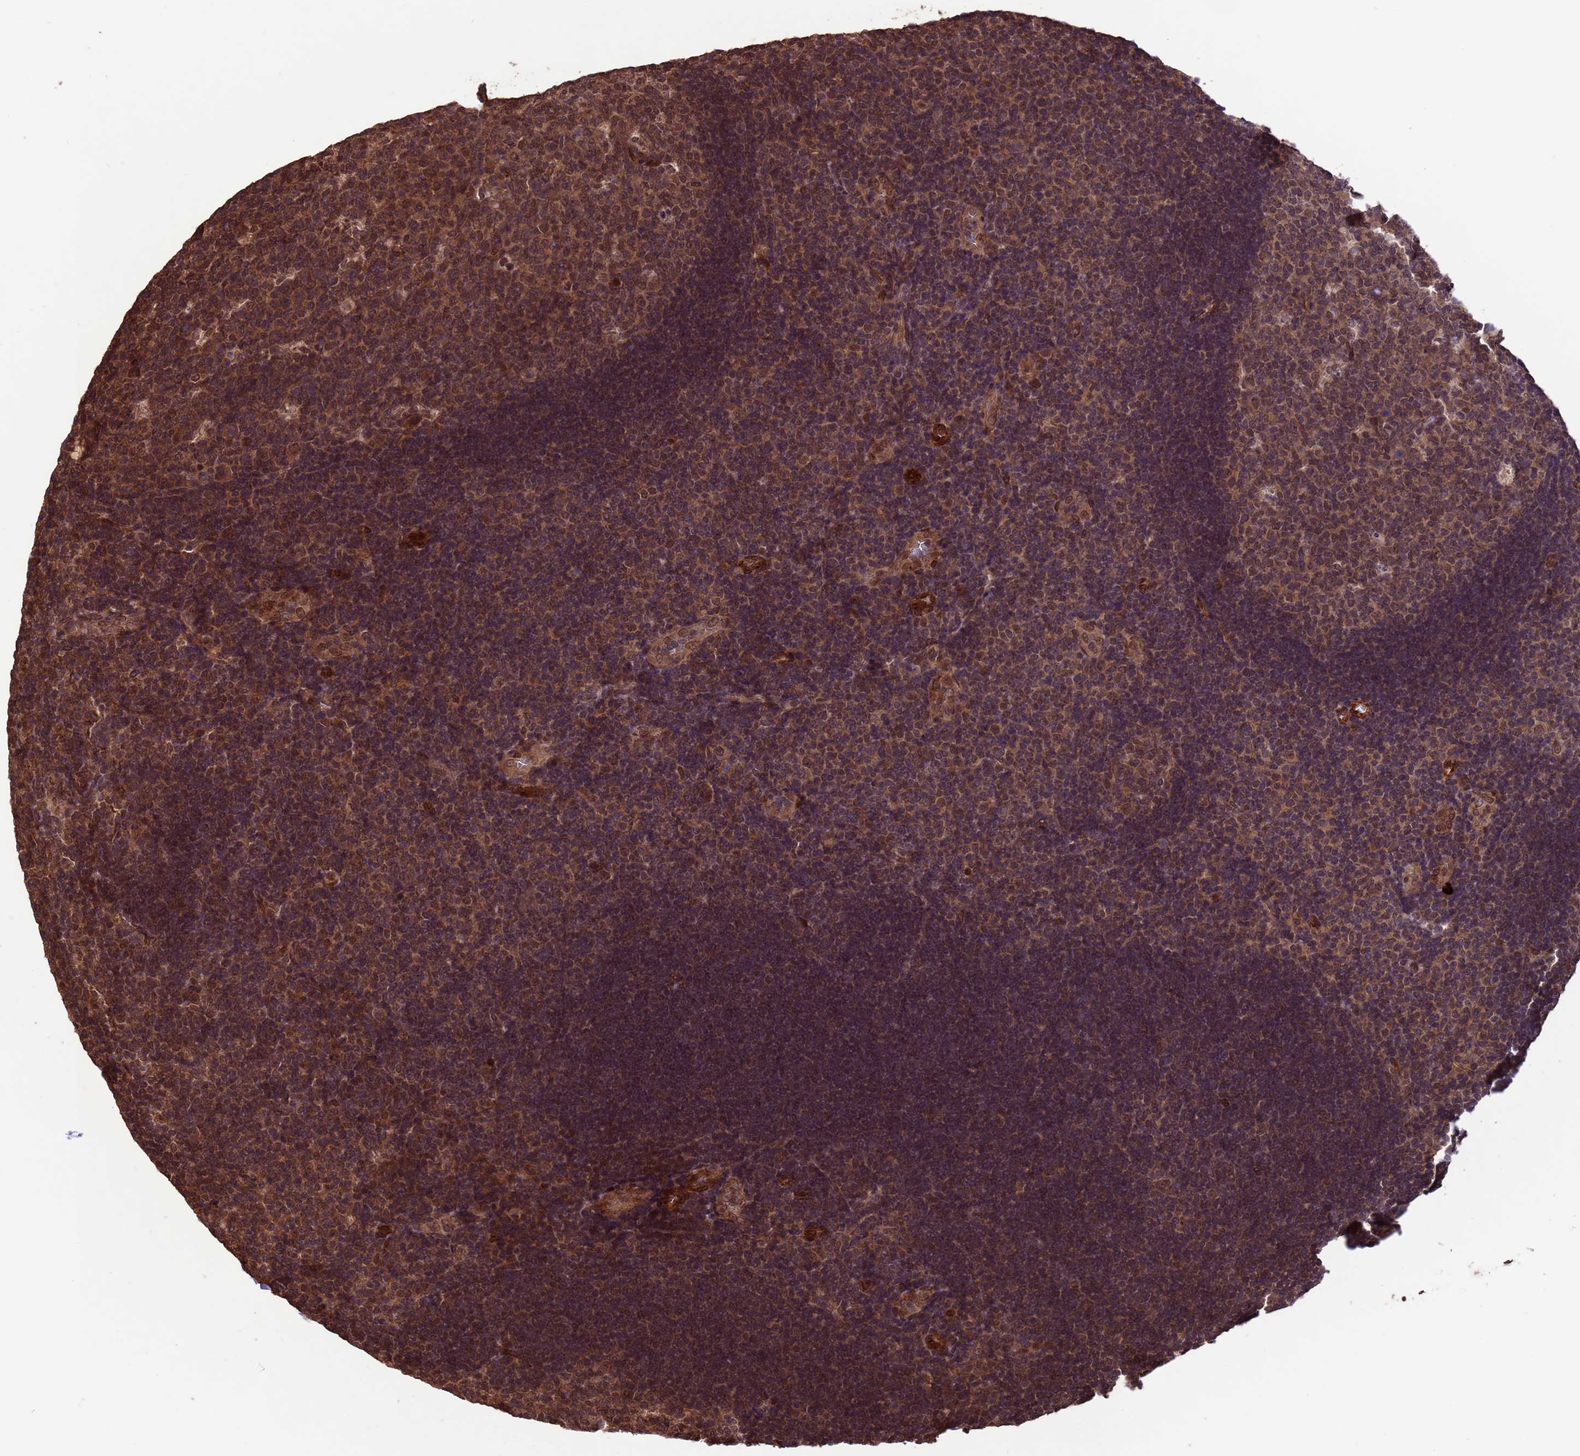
{"staining": {"intensity": "moderate", "quantity": ">75%", "location": "cytoplasmic/membranous,nuclear"}, "tissue": "tonsil", "cell_type": "Germinal center cells", "image_type": "normal", "snomed": [{"axis": "morphology", "description": "Normal tissue, NOS"}, {"axis": "topography", "description": "Tonsil"}], "caption": "Germinal center cells display medium levels of moderate cytoplasmic/membranous,nuclear positivity in approximately >75% of cells in normal human tonsil.", "gene": "VSTM4", "patient": {"sex": "male", "age": 17}}